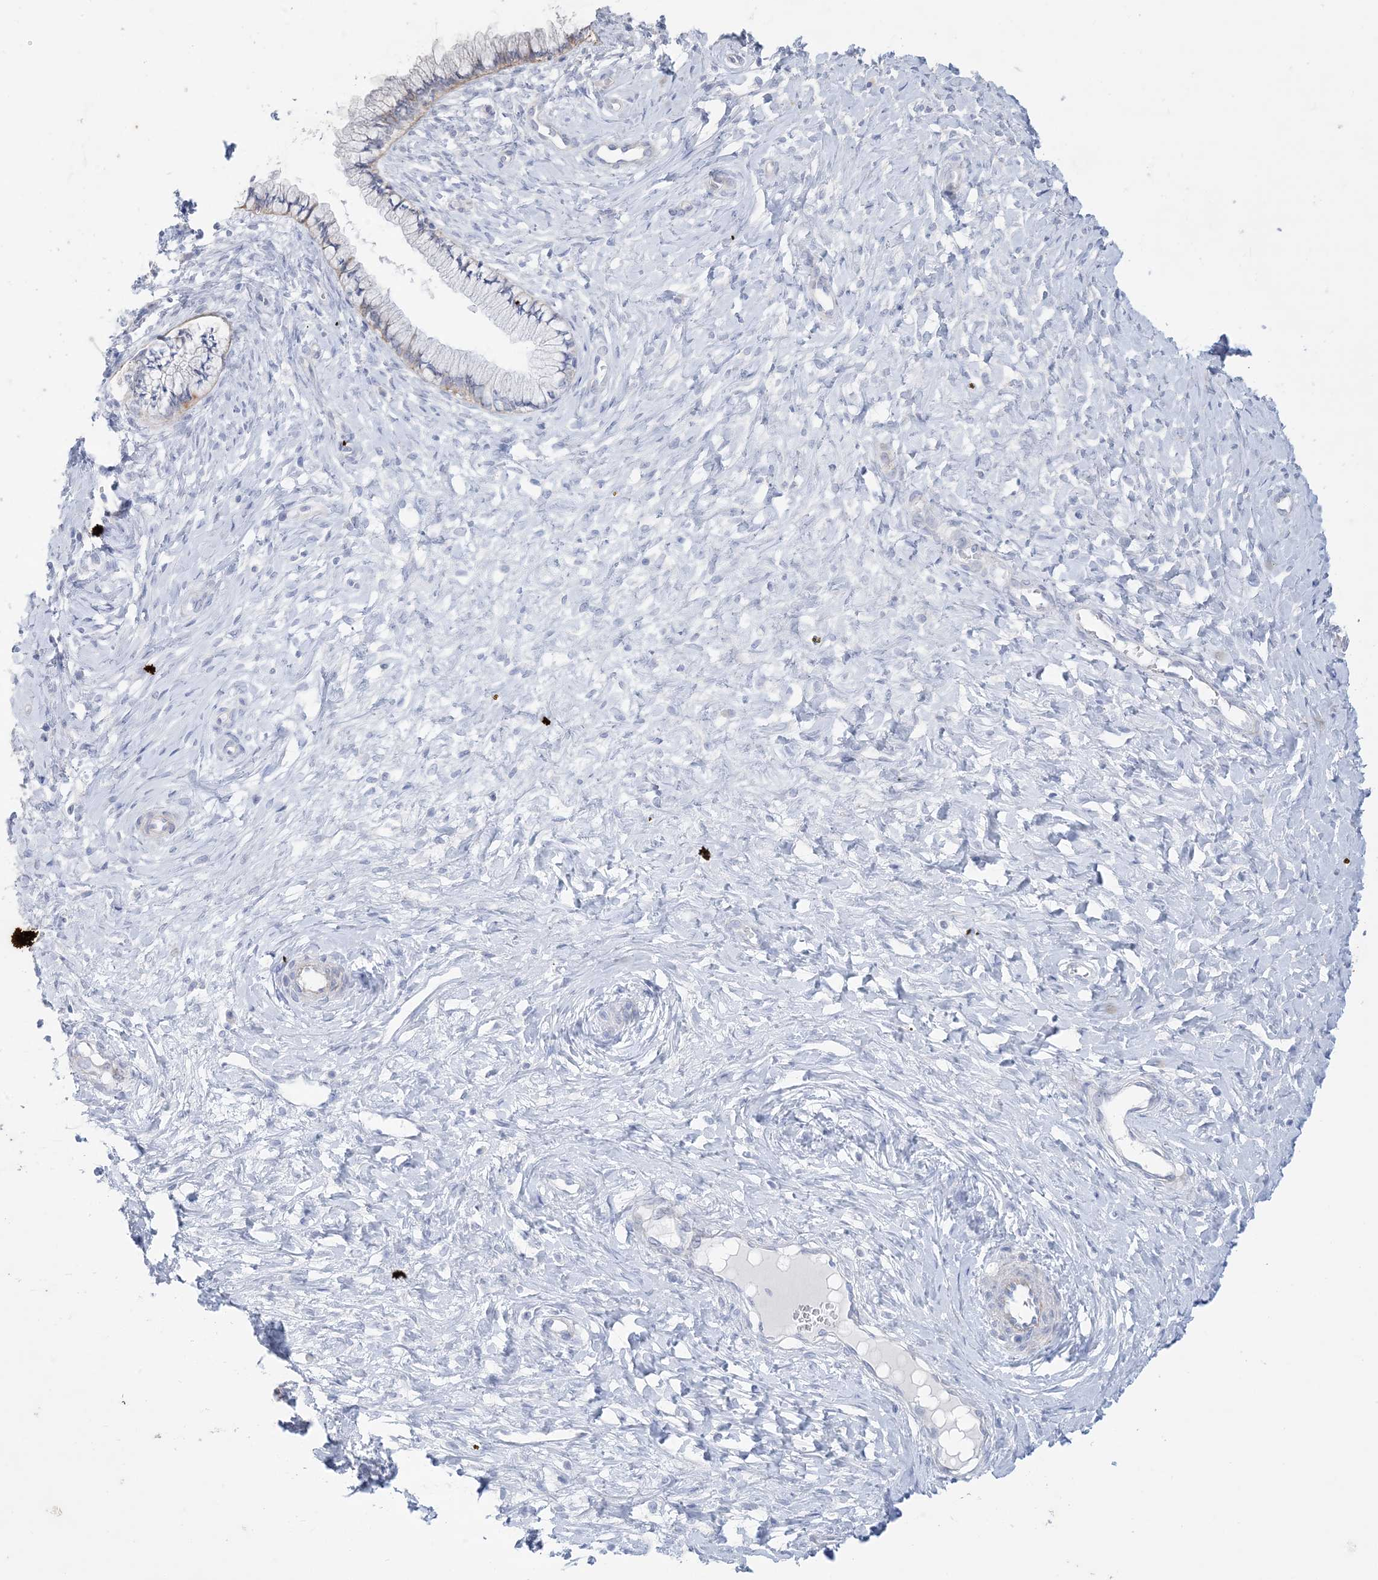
{"staining": {"intensity": "negative", "quantity": "none", "location": "none"}, "tissue": "cervix", "cell_type": "Glandular cells", "image_type": "normal", "snomed": [{"axis": "morphology", "description": "Normal tissue, NOS"}, {"axis": "topography", "description": "Cervix"}], "caption": "Immunohistochemistry (IHC) of unremarkable cervix exhibits no expression in glandular cells.", "gene": "ATP11C", "patient": {"sex": "female", "age": 36}}